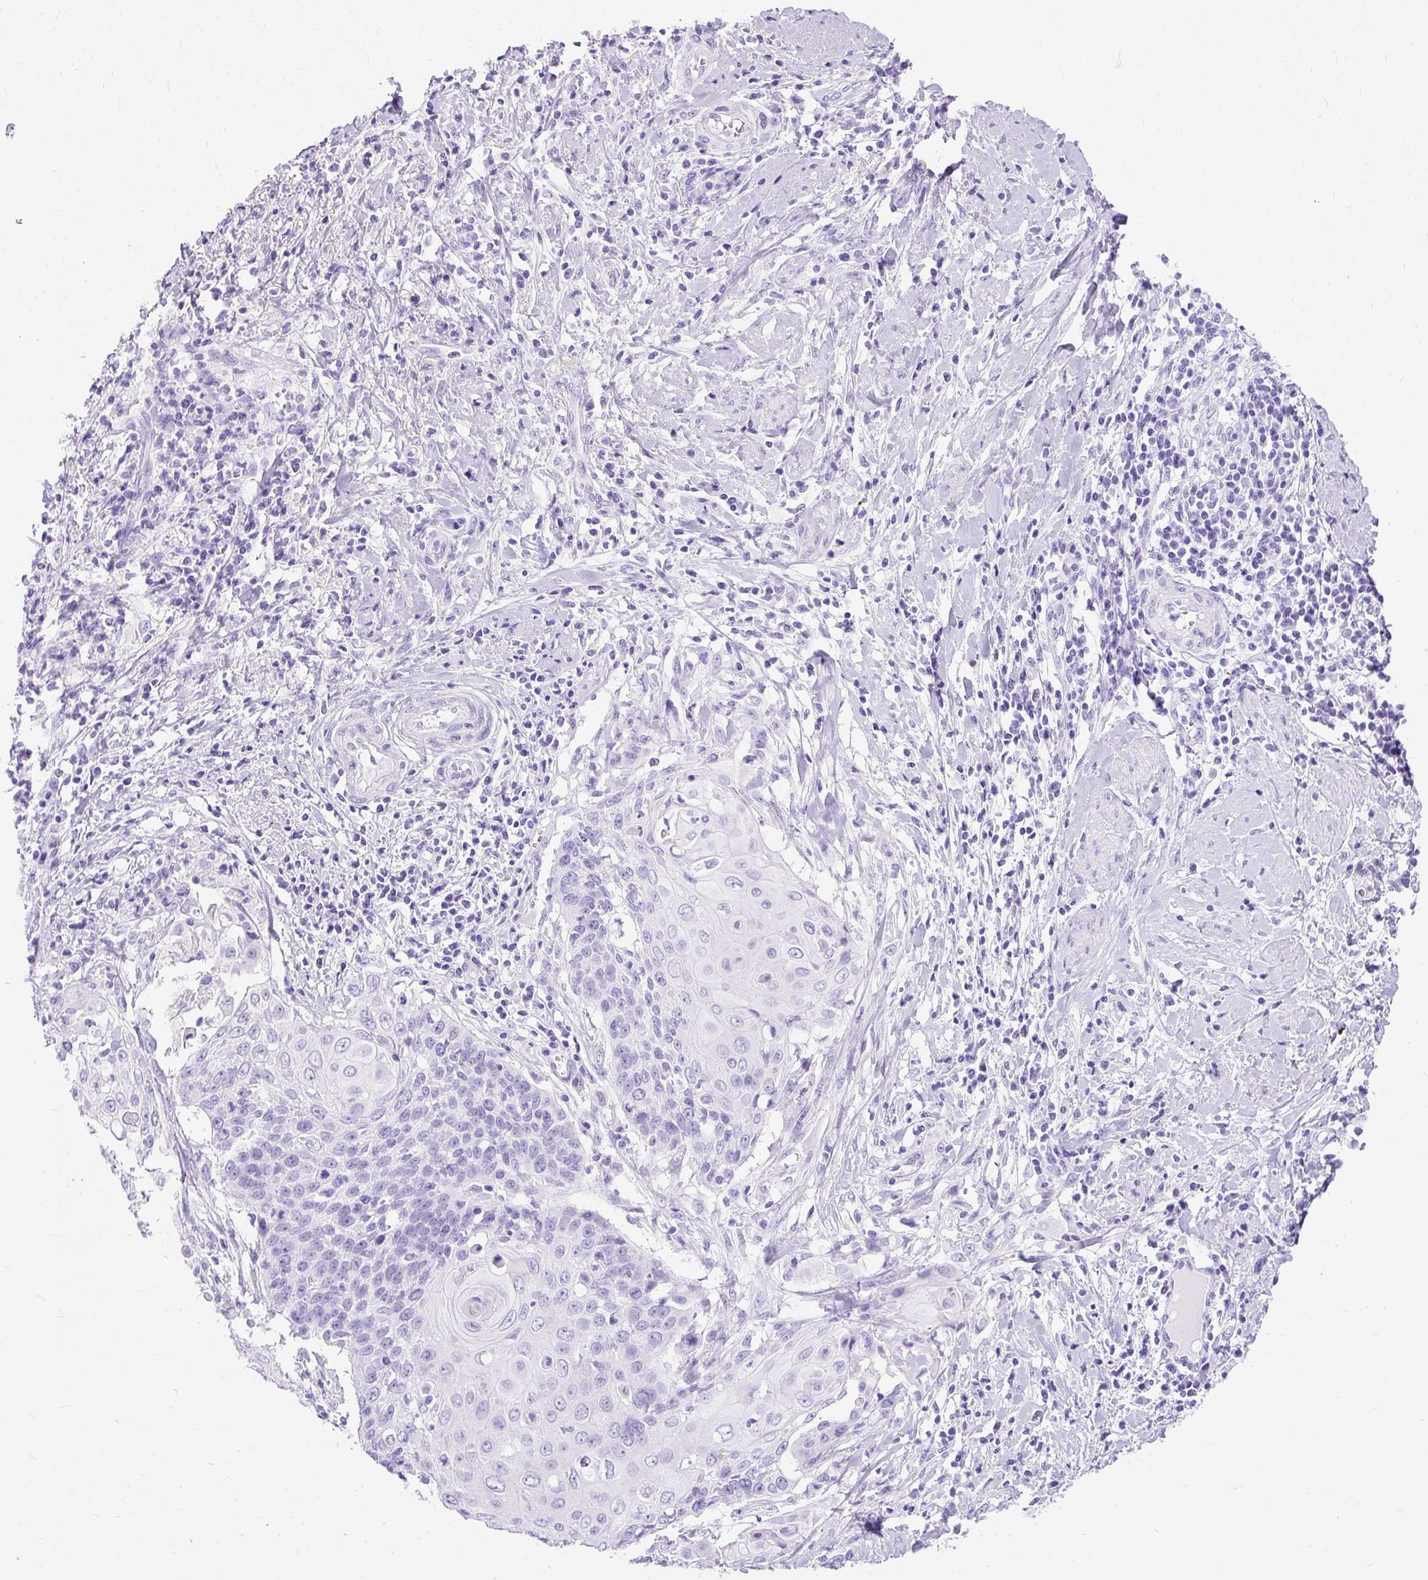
{"staining": {"intensity": "negative", "quantity": "none", "location": "none"}, "tissue": "cervical cancer", "cell_type": "Tumor cells", "image_type": "cancer", "snomed": [{"axis": "morphology", "description": "Squamous cell carcinoma, NOS"}, {"axis": "topography", "description": "Cervix"}], "caption": "Micrograph shows no protein expression in tumor cells of squamous cell carcinoma (cervical) tissue. Brightfield microscopy of immunohistochemistry stained with DAB (brown) and hematoxylin (blue), captured at high magnification.", "gene": "PVALB", "patient": {"sex": "female", "age": 39}}